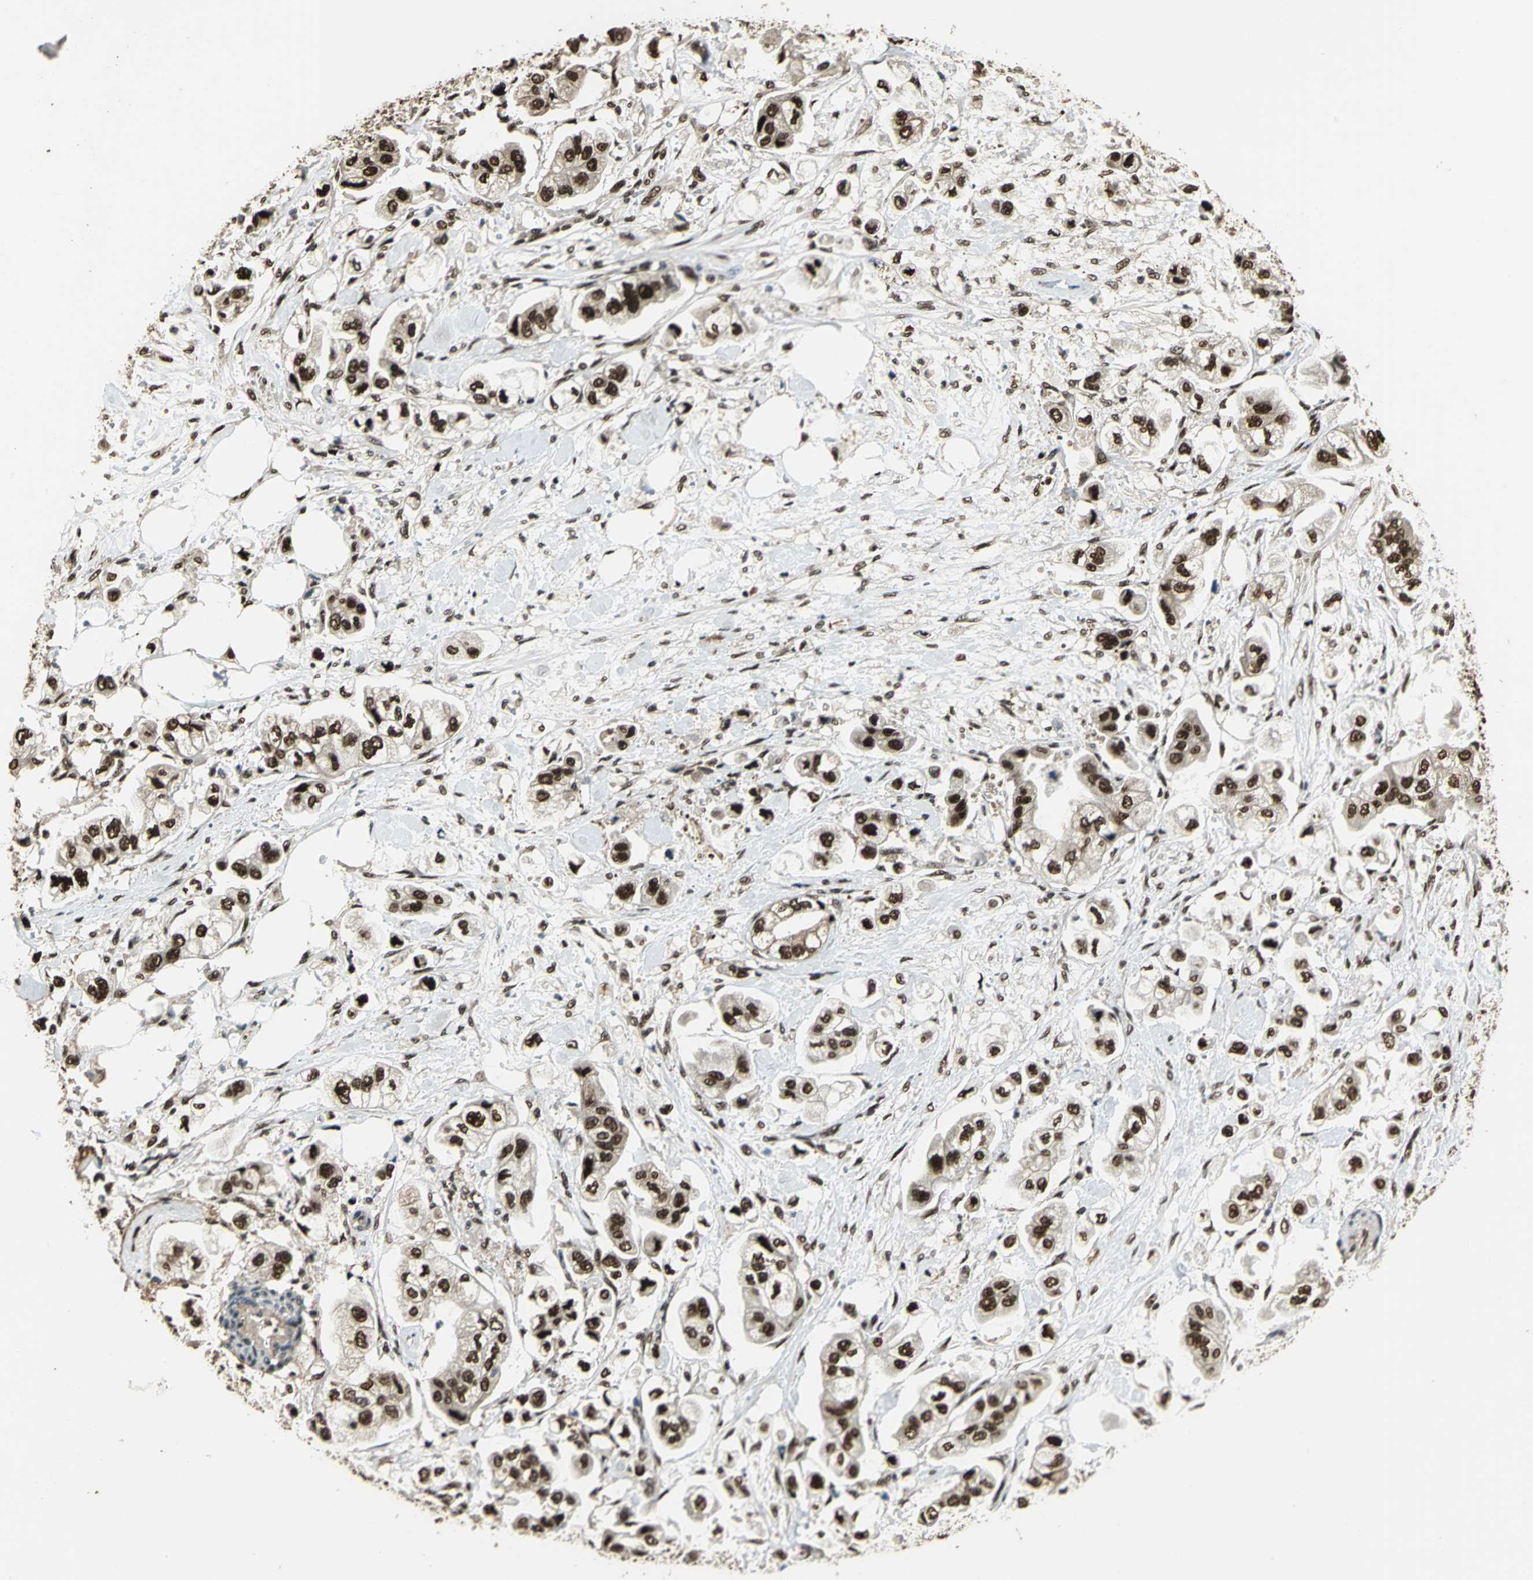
{"staining": {"intensity": "strong", "quantity": ">75%", "location": "nuclear"}, "tissue": "stomach cancer", "cell_type": "Tumor cells", "image_type": "cancer", "snomed": [{"axis": "morphology", "description": "Adenocarcinoma, NOS"}, {"axis": "topography", "description": "Stomach"}], "caption": "Stomach cancer stained with immunohistochemistry (IHC) displays strong nuclear expression in approximately >75% of tumor cells.", "gene": "MIS18BP1", "patient": {"sex": "male", "age": 62}}